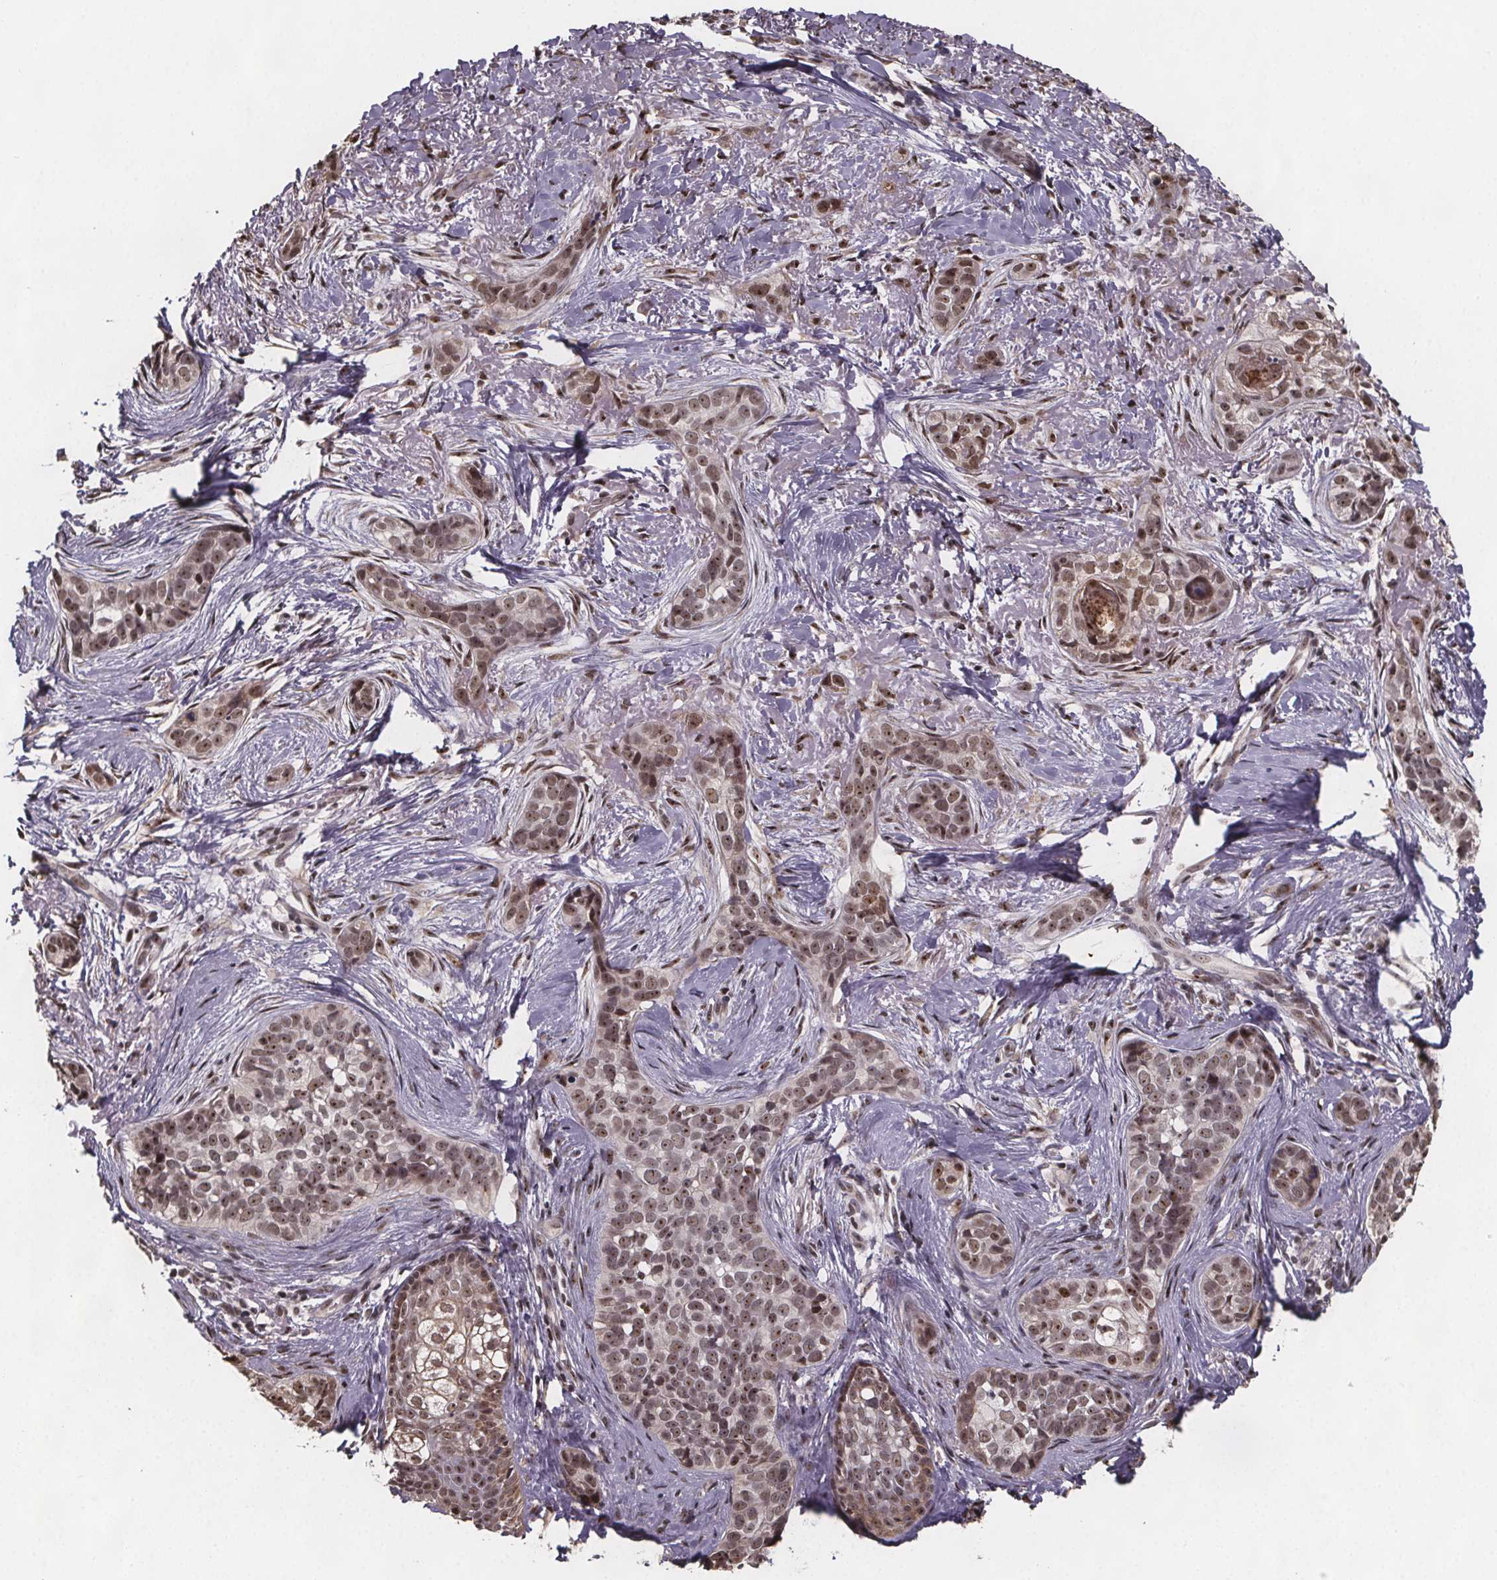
{"staining": {"intensity": "moderate", "quantity": ">75%", "location": "nuclear"}, "tissue": "skin cancer", "cell_type": "Tumor cells", "image_type": "cancer", "snomed": [{"axis": "morphology", "description": "Basal cell carcinoma"}, {"axis": "topography", "description": "Skin"}], "caption": "This micrograph displays immunohistochemistry (IHC) staining of human skin basal cell carcinoma, with medium moderate nuclear staining in about >75% of tumor cells.", "gene": "U2SURP", "patient": {"sex": "male", "age": 87}}